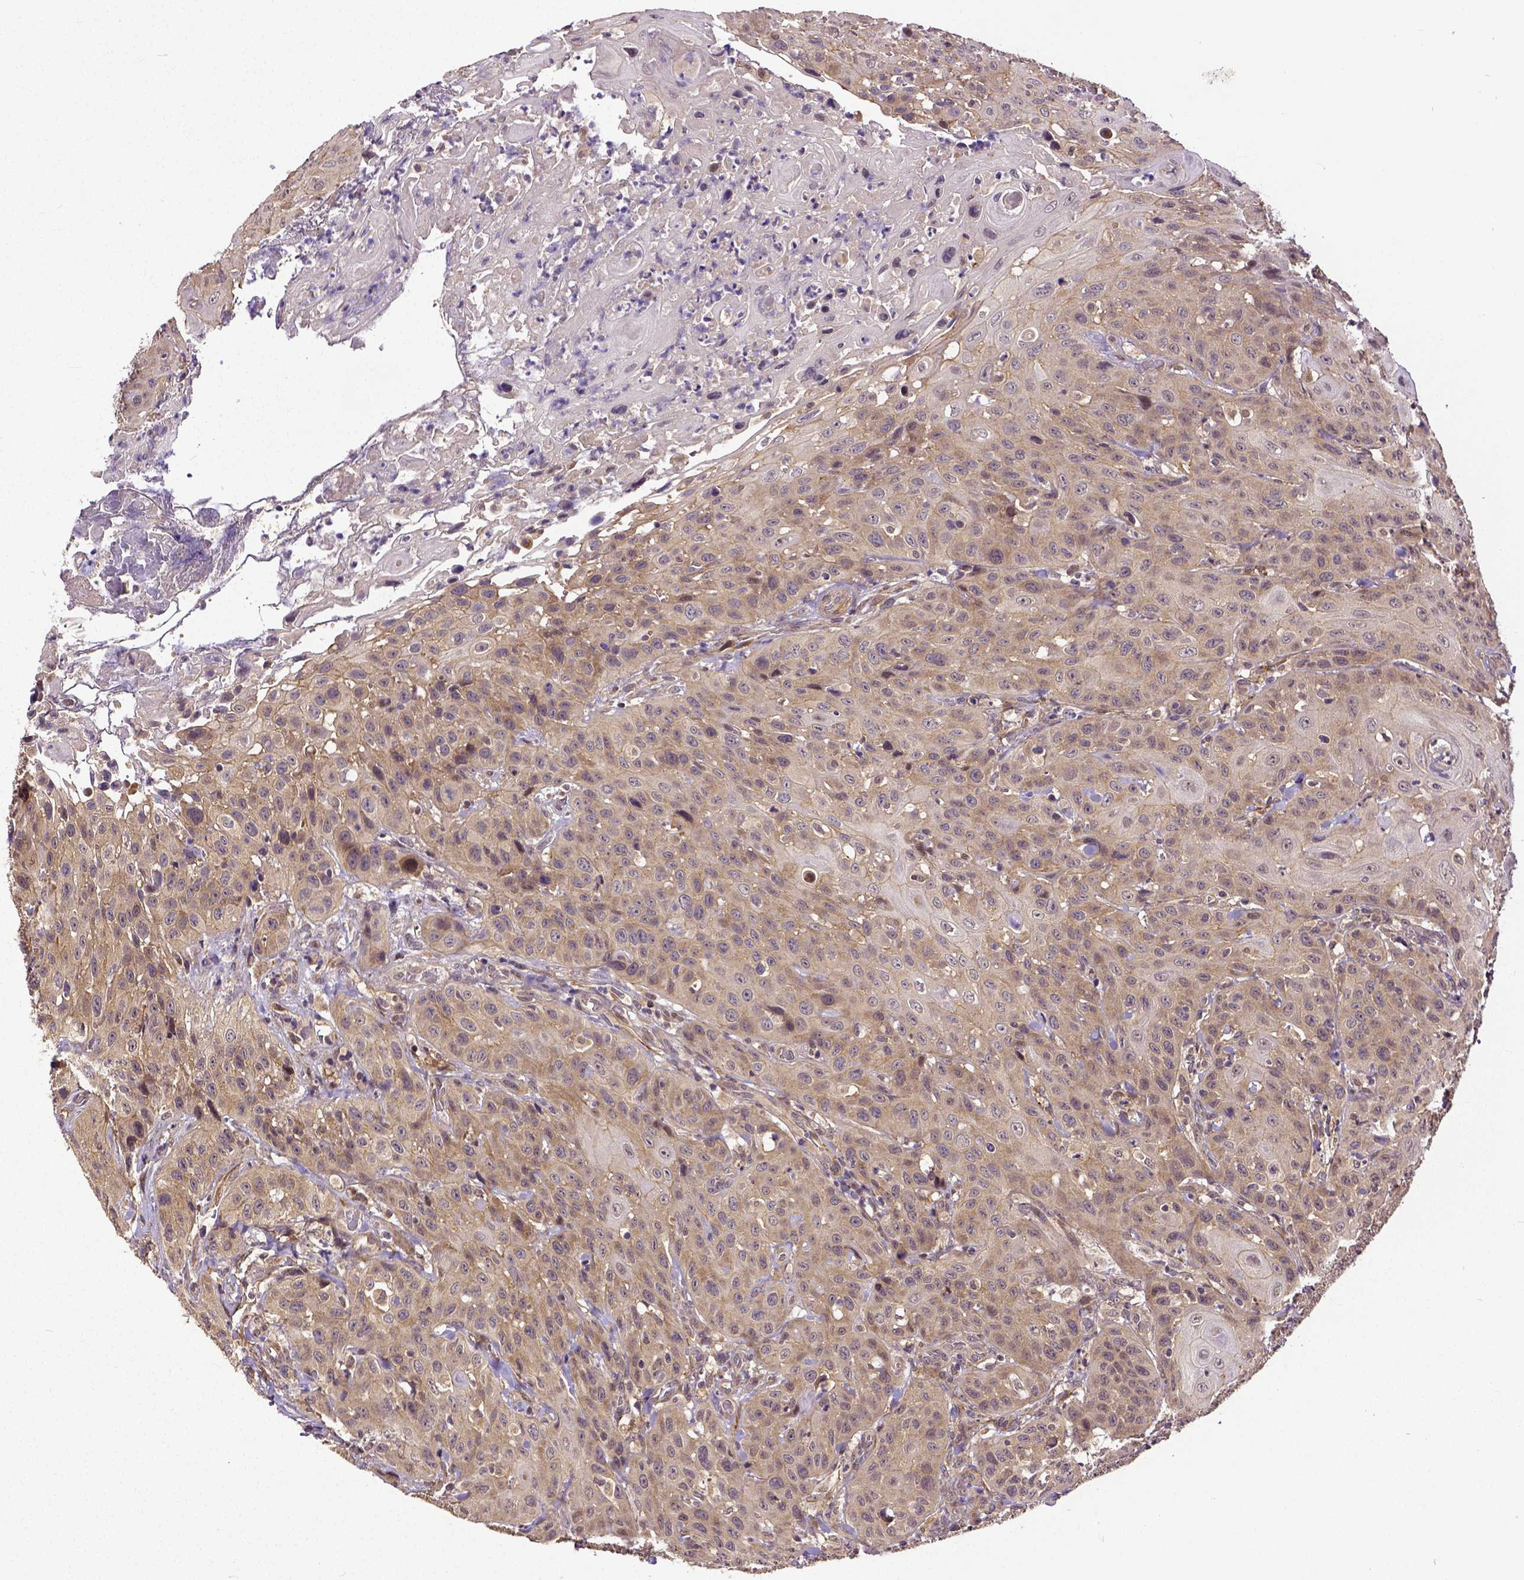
{"staining": {"intensity": "weak", "quantity": ">75%", "location": "cytoplasmic/membranous"}, "tissue": "head and neck cancer", "cell_type": "Tumor cells", "image_type": "cancer", "snomed": [{"axis": "morphology", "description": "Normal tissue, NOS"}, {"axis": "morphology", "description": "Squamous cell carcinoma, NOS"}, {"axis": "topography", "description": "Oral tissue"}, {"axis": "topography", "description": "Tounge, NOS"}, {"axis": "topography", "description": "Head-Neck"}], "caption": "Squamous cell carcinoma (head and neck) tissue exhibits weak cytoplasmic/membranous expression in approximately >75% of tumor cells, visualized by immunohistochemistry.", "gene": "DICER1", "patient": {"sex": "male", "age": 62}}